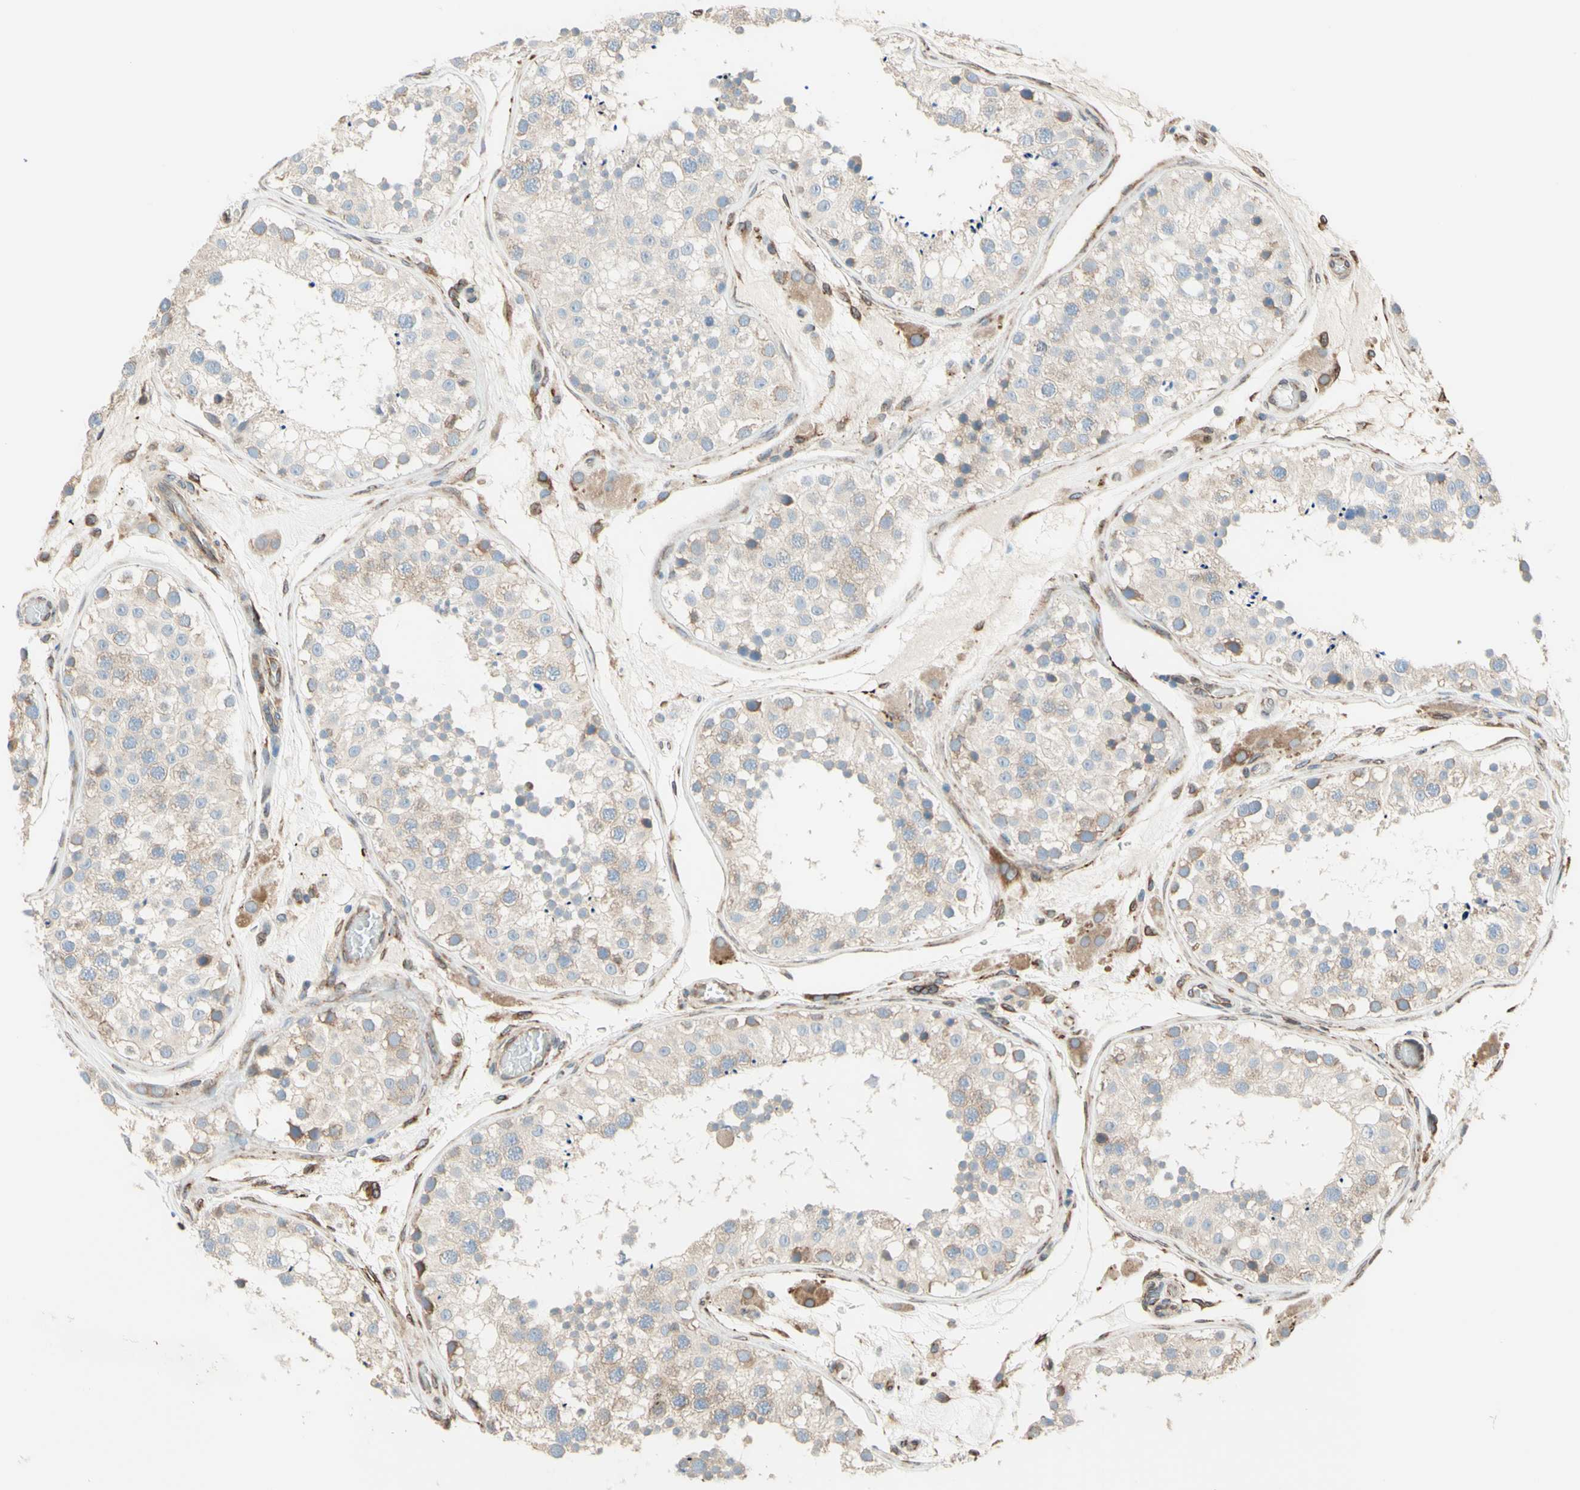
{"staining": {"intensity": "weak", "quantity": "25%-75%", "location": "cytoplasmic/membranous"}, "tissue": "testis", "cell_type": "Cells in seminiferous ducts", "image_type": "normal", "snomed": [{"axis": "morphology", "description": "Normal tissue, NOS"}, {"axis": "topography", "description": "Testis"}, {"axis": "topography", "description": "Epididymis"}], "caption": "IHC staining of unremarkable testis, which demonstrates low levels of weak cytoplasmic/membranous staining in about 25%-75% of cells in seminiferous ducts indicating weak cytoplasmic/membranous protein positivity. The staining was performed using DAB (3,3'-diaminobenzidine) (brown) for protein detection and nuclei were counterstained in hematoxylin (blue).", "gene": "TRAF2", "patient": {"sex": "male", "age": 26}}